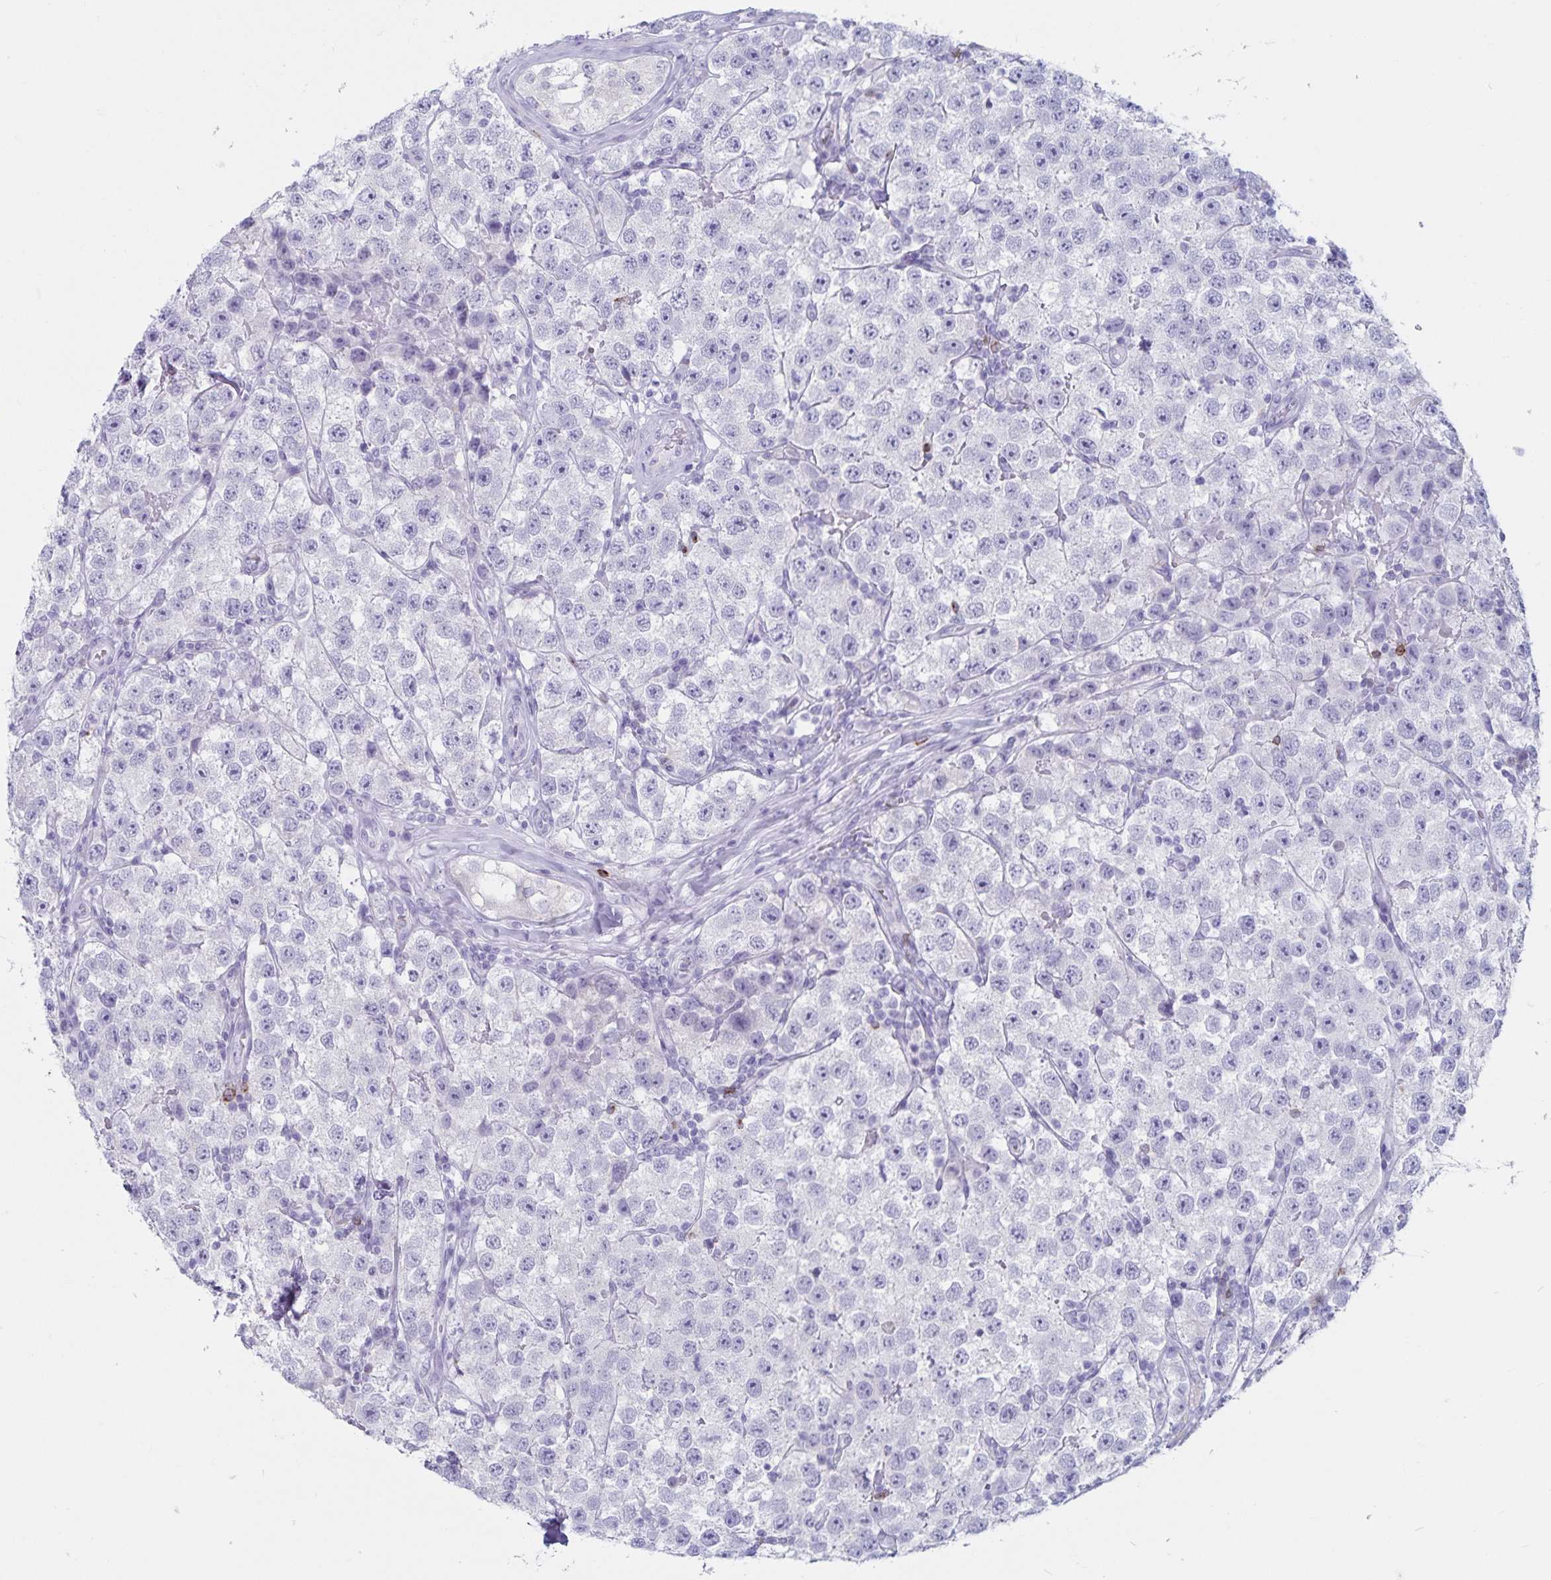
{"staining": {"intensity": "negative", "quantity": "none", "location": "none"}, "tissue": "testis cancer", "cell_type": "Tumor cells", "image_type": "cancer", "snomed": [{"axis": "morphology", "description": "Seminoma, NOS"}, {"axis": "topography", "description": "Testis"}], "caption": "Tumor cells are negative for brown protein staining in testis cancer.", "gene": "GNLY", "patient": {"sex": "male", "age": 34}}